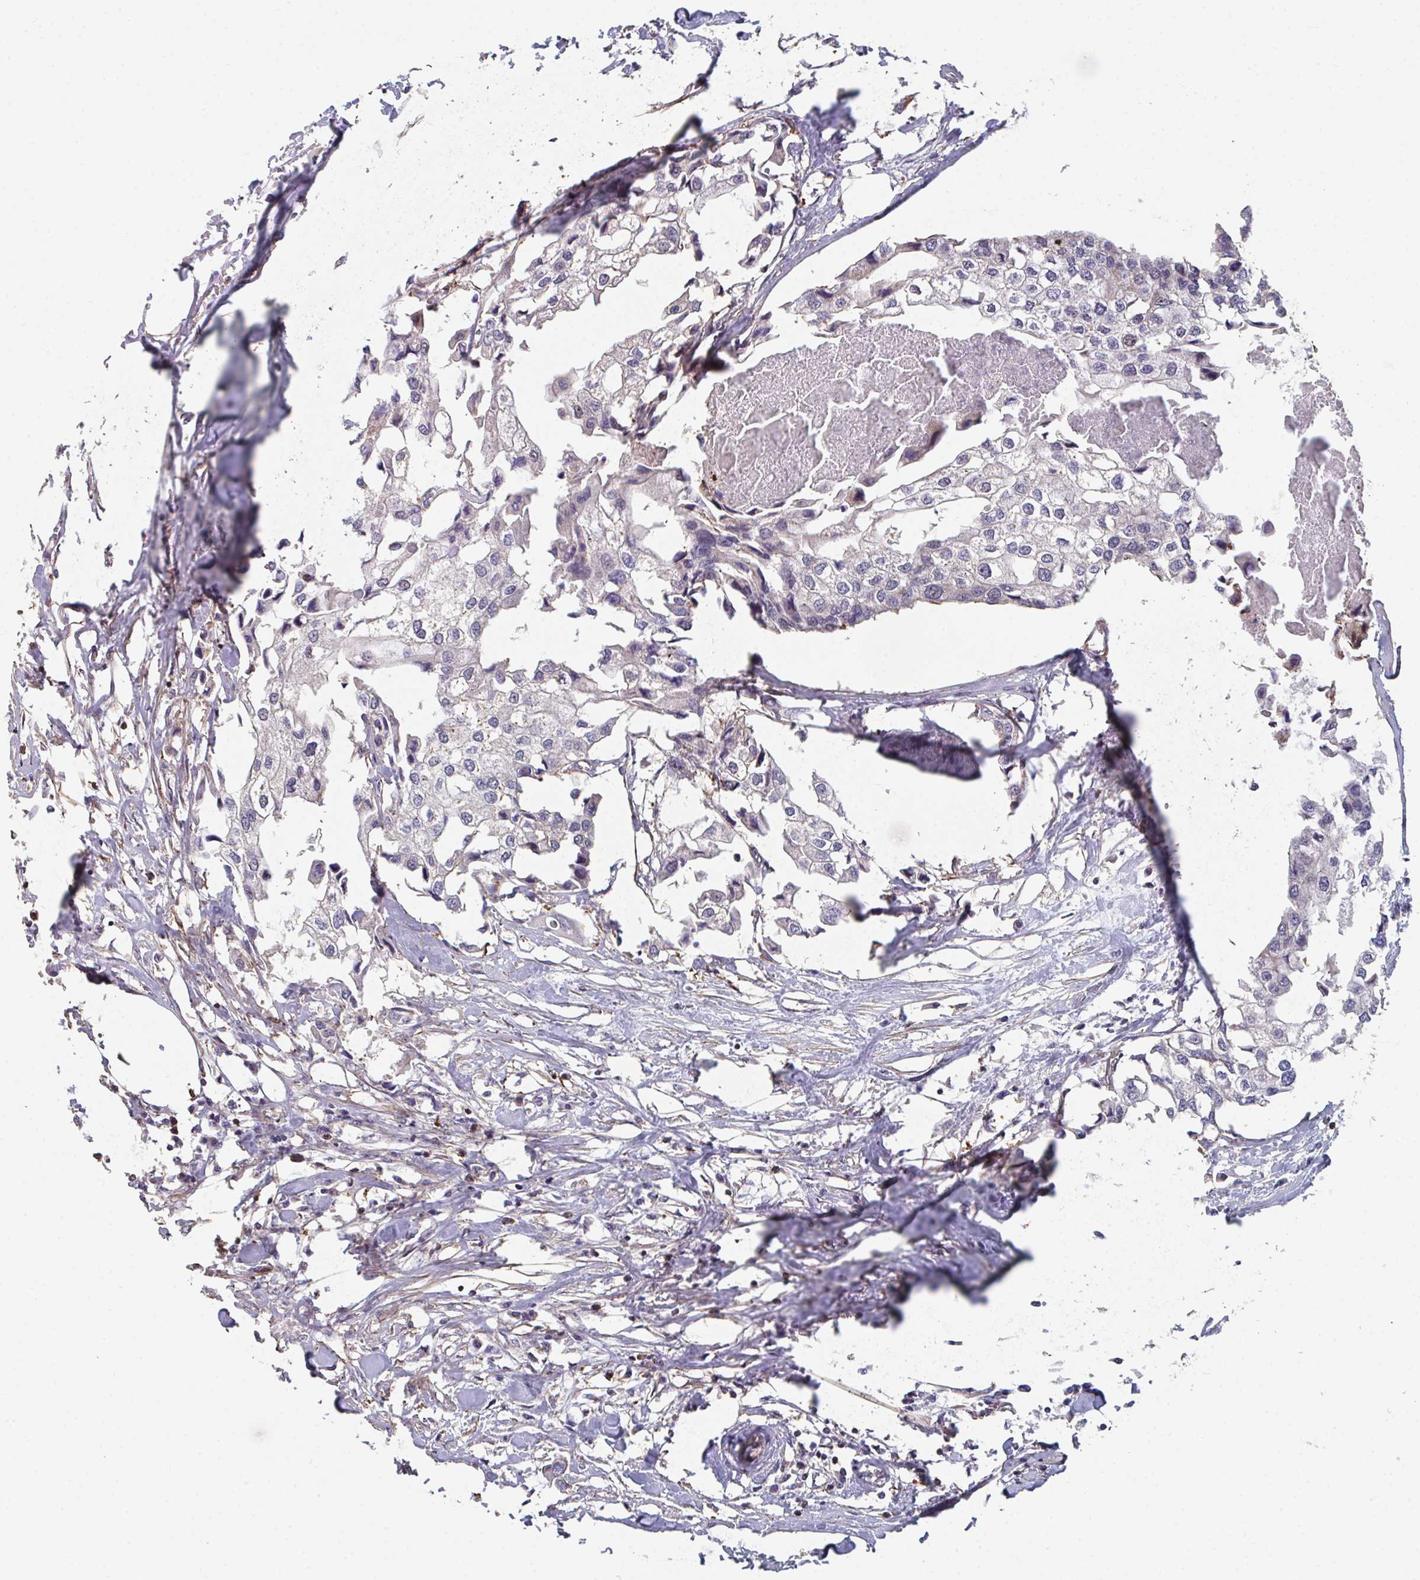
{"staining": {"intensity": "negative", "quantity": "none", "location": "none"}, "tissue": "urothelial cancer", "cell_type": "Tumor cells", "image_type": "cancer", "snomed": [{"axis": "morphology", "description": "Urothelial carcinoma, High grade"}, {"axis": "topography", "description": "Urinary bladder"}], "caption": "Protein analysis of high-grade urothelial carcinoma shows no significant staining in tumor cells.", "gene": "FZD2", "patient": {"sex": "male", "age": 64}}